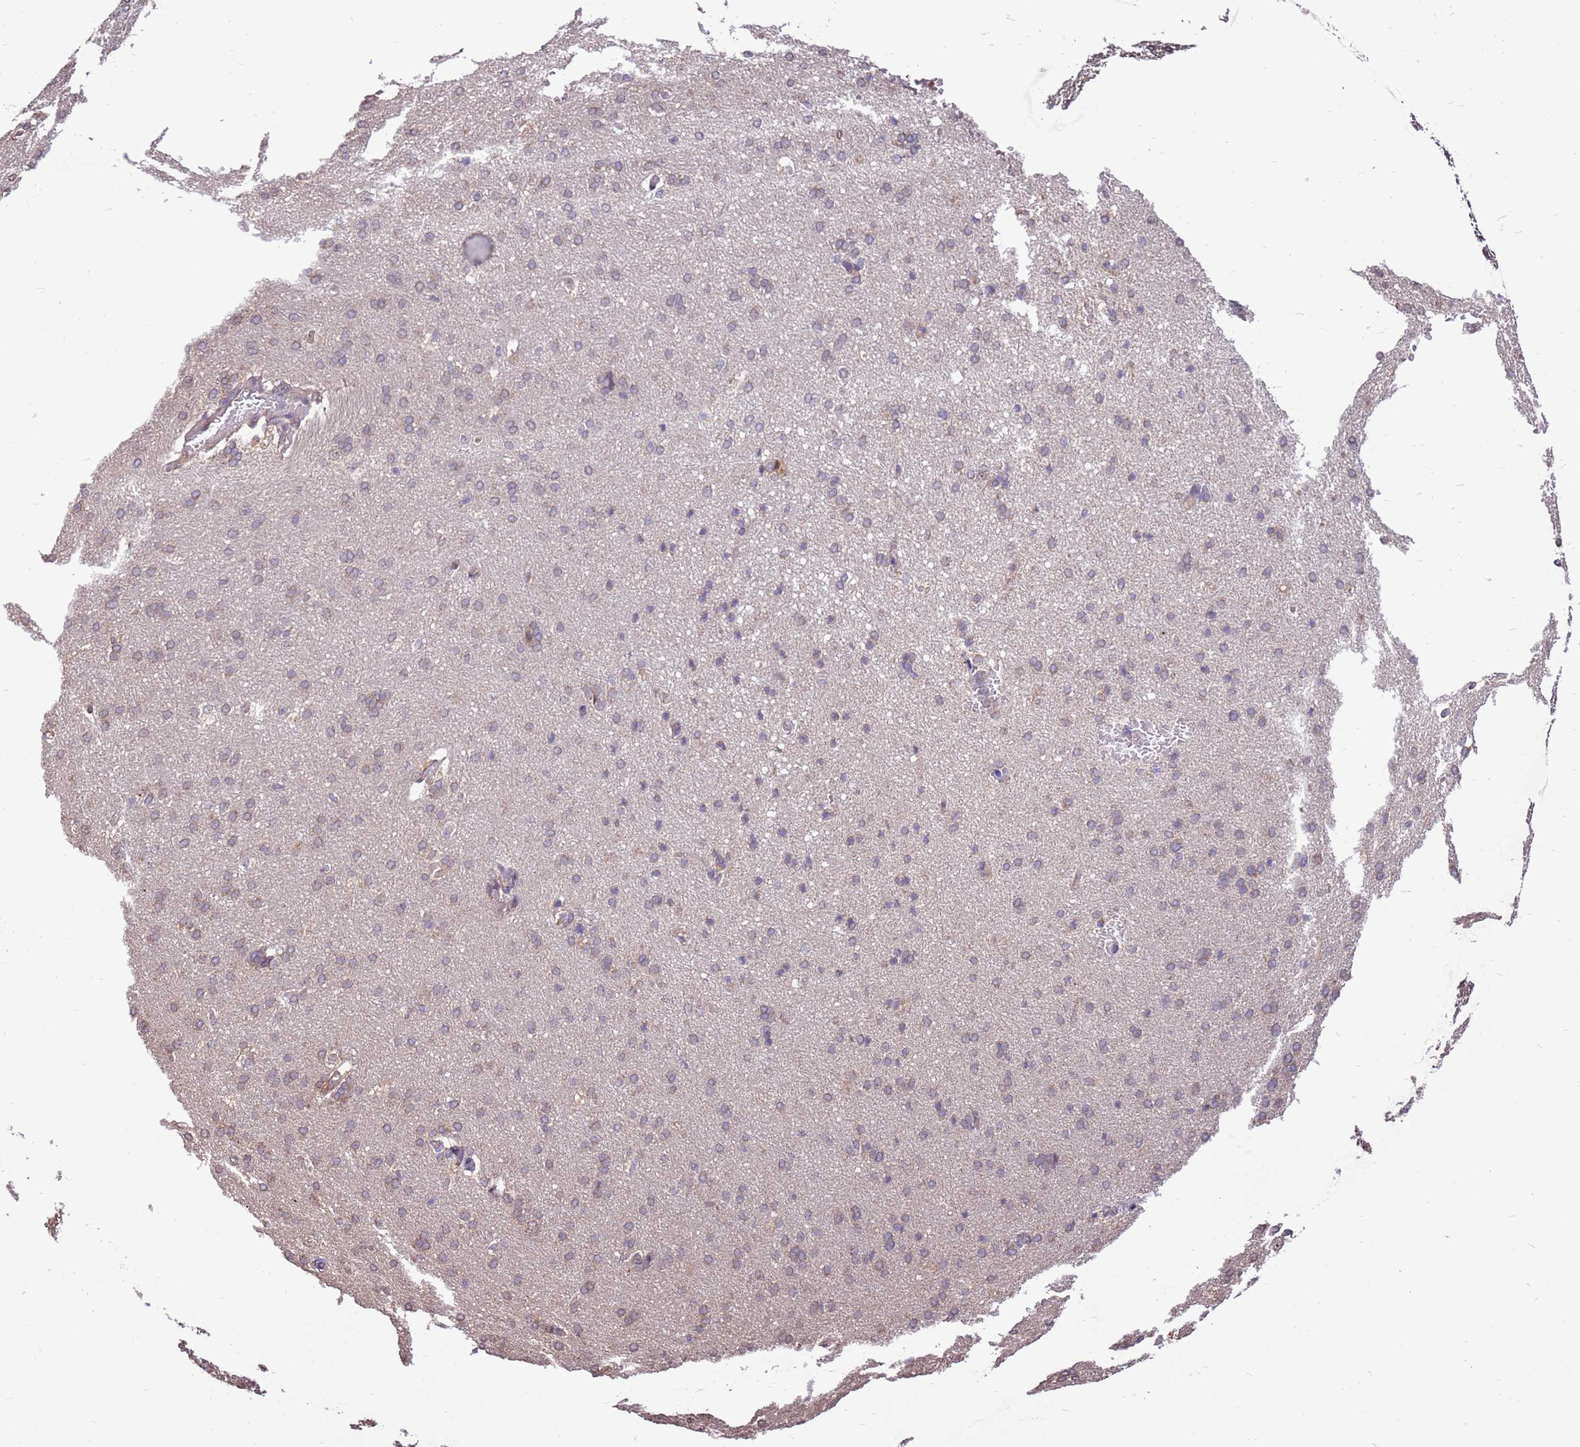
{"staining": {"intensity": "negative", "quantity": "none", "location": "none"}, "tissue": "cerebral cortex", "cell_type": "Endothelial cells", "image_type": "normal", "snomed": [{"axis": "morphology", "description": "Normal tissue, NOS"}, {"axis": "topography", "description": "Cerebral cortex"}], "caption": "The micrograph reveals no staining of endothelial cells in normal cerebral cortex. Brightfield microscopy of immunohistochemistry stained with DAB (3,3'-diaminobenzidine) (brown) and hematoxylin (blue), captured at high magnification.", "gene": "BBS5", "patient": {"sex": "male", "age": 62}}